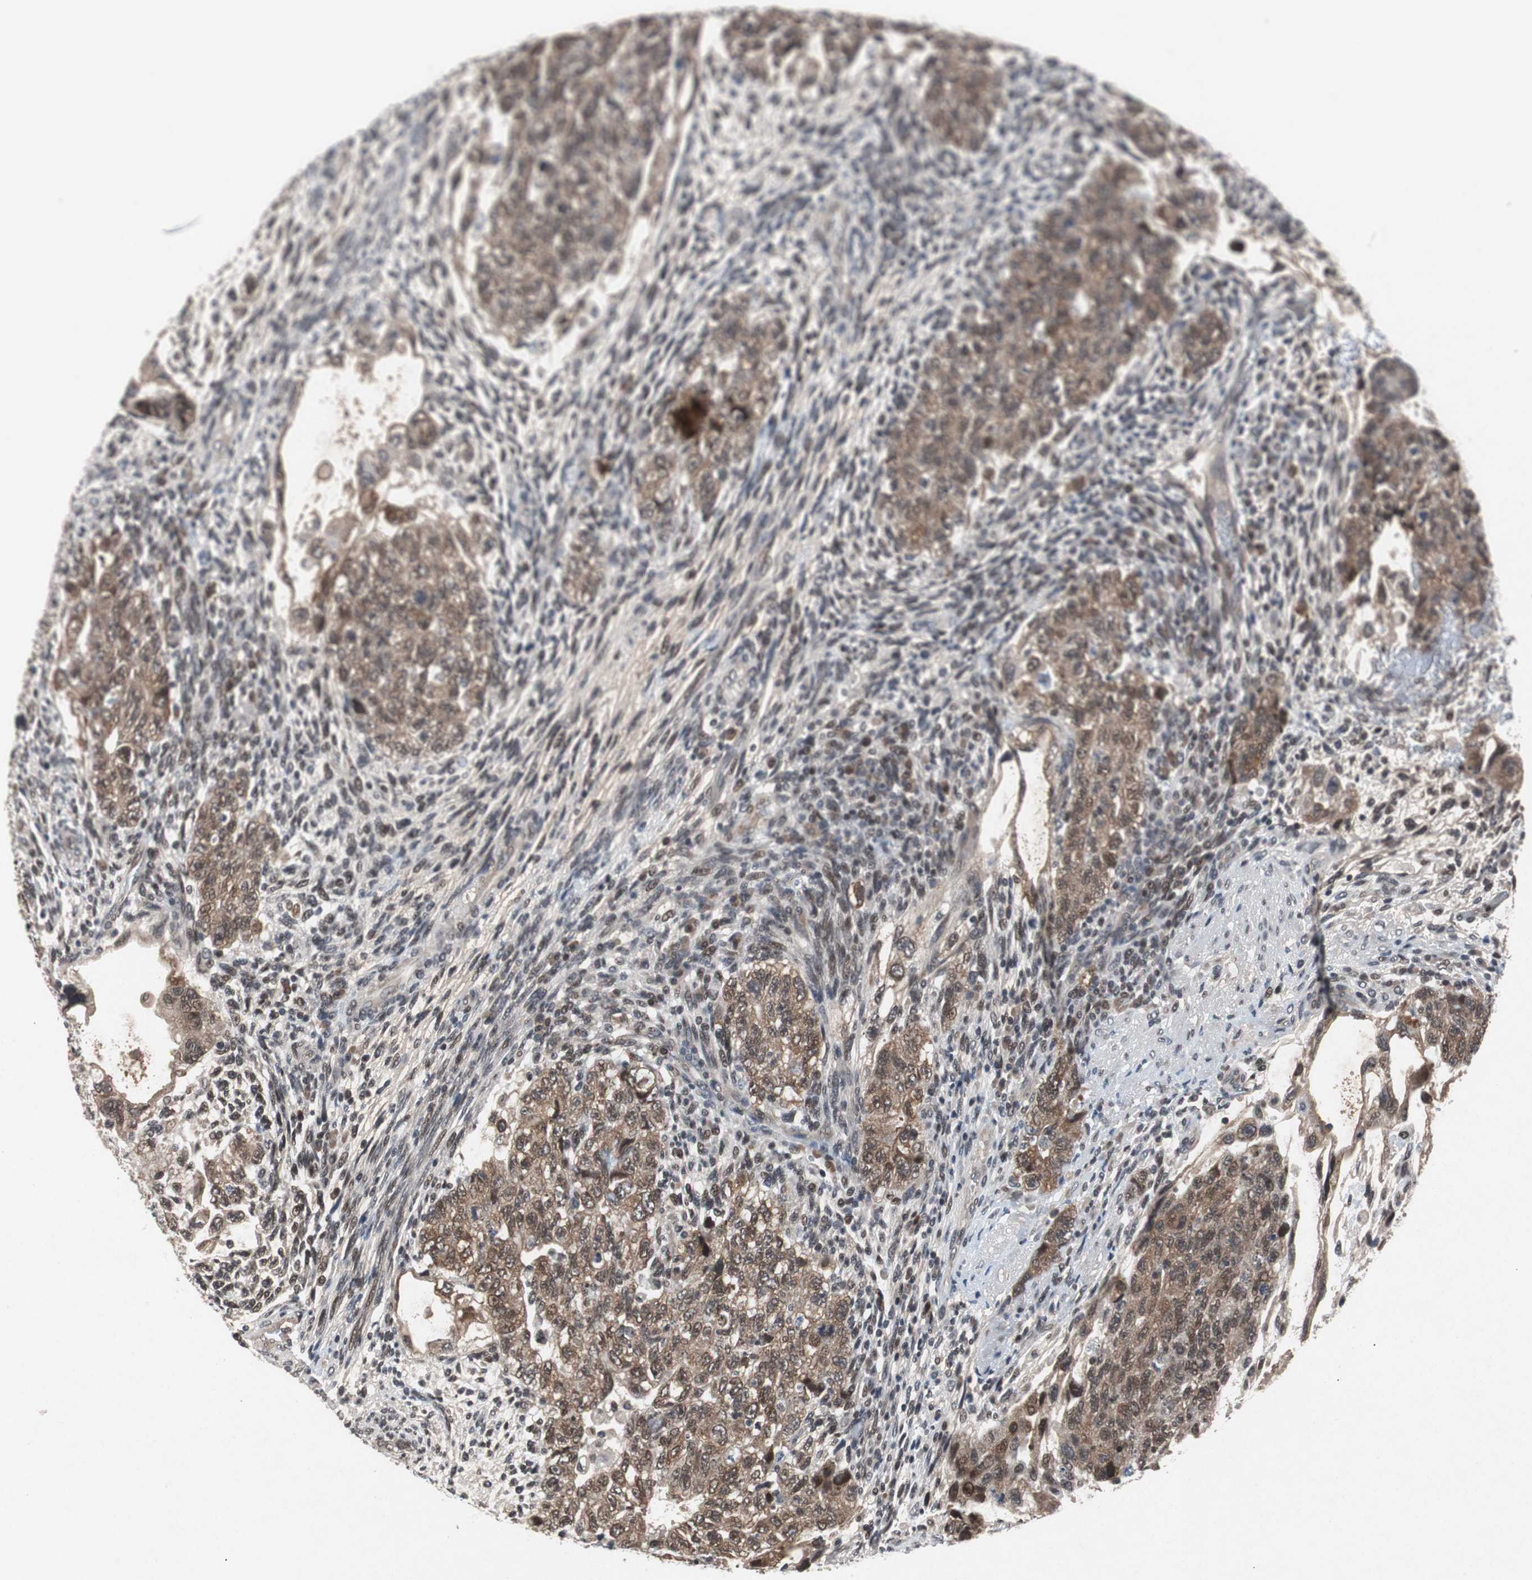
{"staining": {"intensity": "strong", "quantity": ">75%", "location": "cytoplasmic/membranous"}, "tissue": "testis cancer", "cell_type": "Tumor cells", "image_type": "cancer", "snomed": [{"axis": "morphology", "description": "Normal tissue, NOS"}, {"axis": "morphology", "description": "Carcinoma, Embryonal, NOS"}, {"axis": "topography", "description": "Testis"}], "caption": "This photomicrograph shows immunohistochemistry (IHC) staining of testis embryonal carcinoma, with high strong cytoplasmic/membranous expression in about >75% of tumor cells.", "gene": "TP63", "patient": {"sex": "male", "age": 36}}